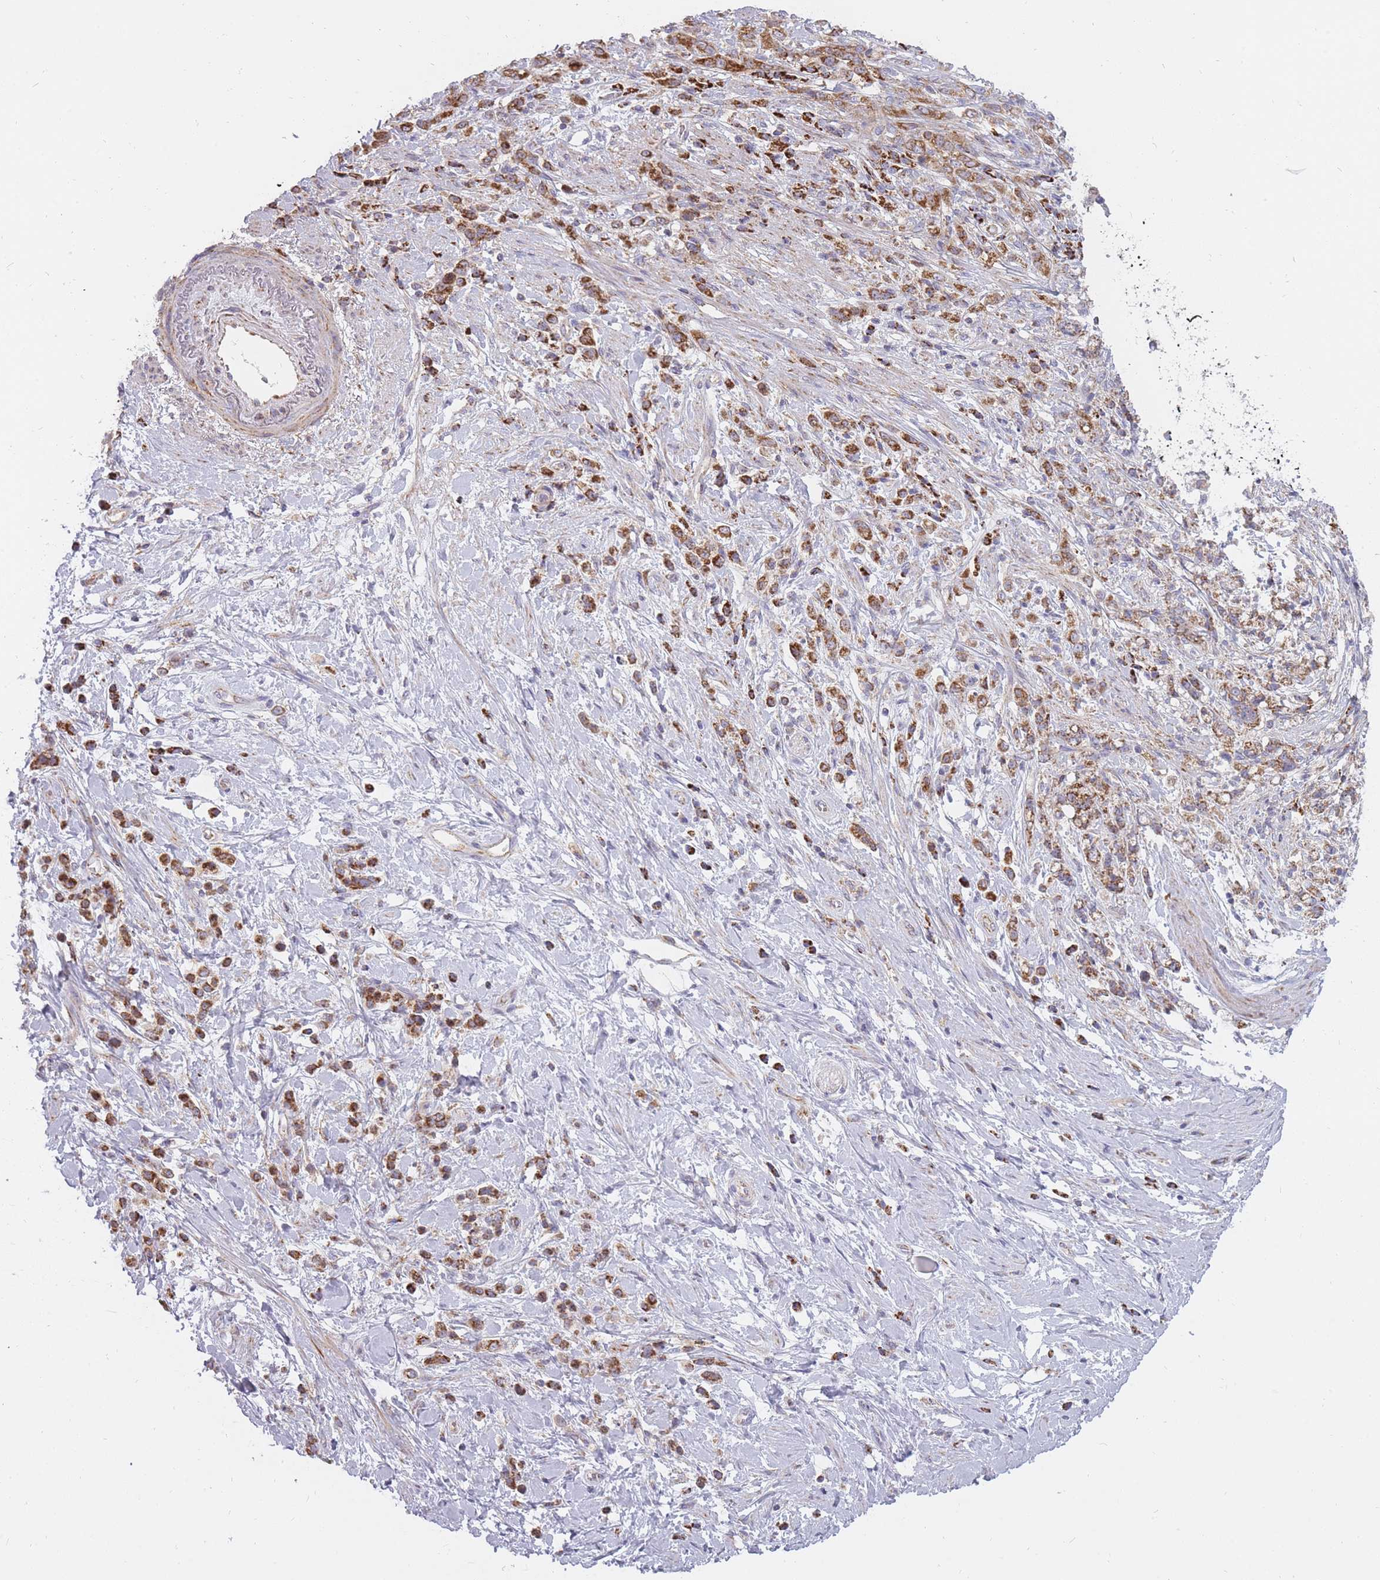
{"staining": {"intensity": "strong", "quantity": ">75%", "location": "cytoplasmic/membranous"}, "tissue": "stomach cancer", "cell_type": "Tumor cells", "image_type": "cancer", "snomed": [{"axis": "morphology", "description": "Adenocarcinoma, NOS"}, {"axis": "topography", "description": "Stomach"}], "caption": "Brown immunohistochemical staining in stomach adenocarcinoma demonstrates strong cytoplasmic/membranous staining in about >75% of tumor cells.", "gene": "ALKBH4", "patient": {"sex": "female", "age": 60}}